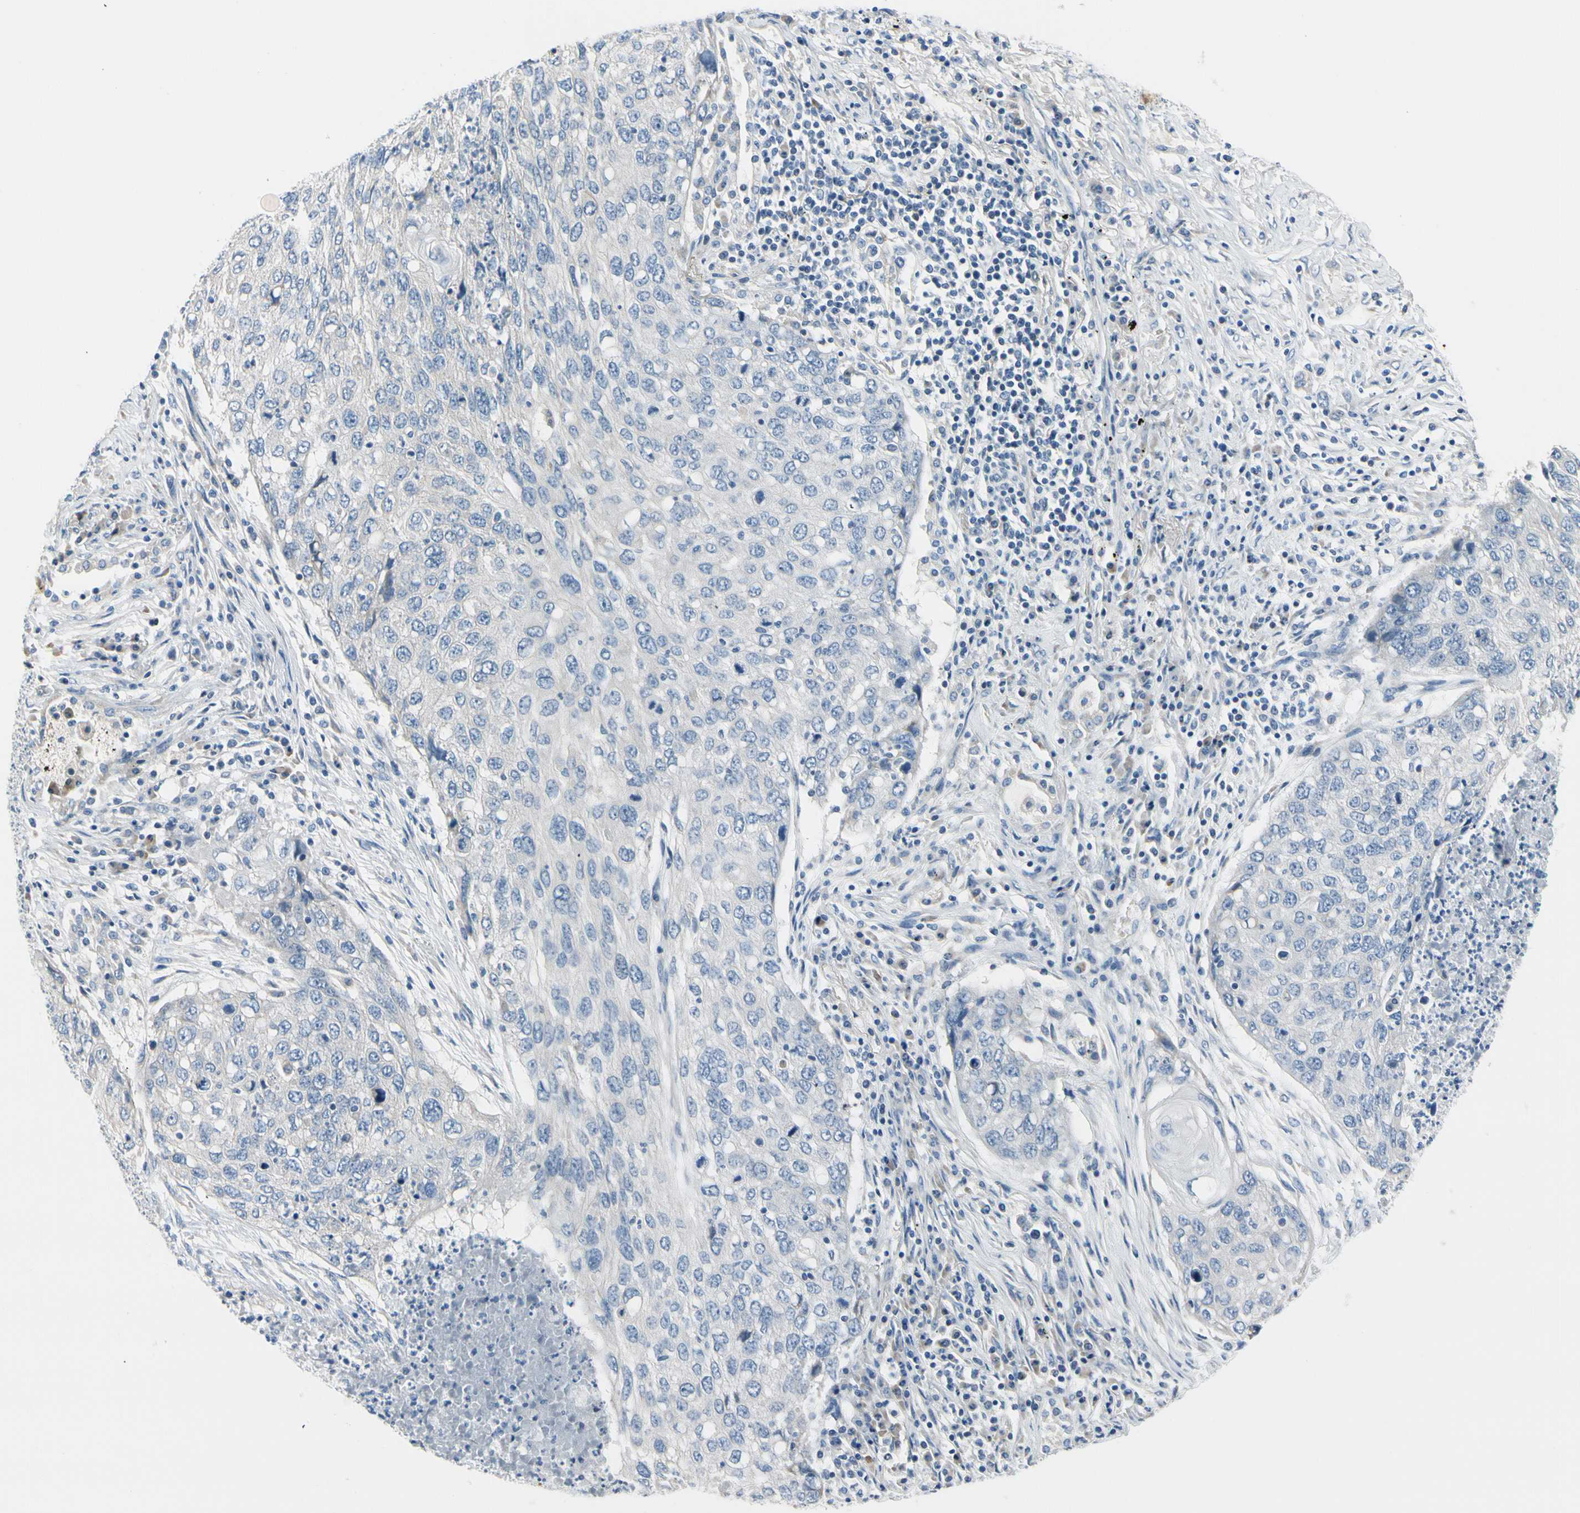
{"staining": {"intensity": "negative", "quantity": "none", "location": "none"}, "tissue": "lung cancer", "cell_type": "Tumor cells", "image_type": "cancer", "snomed": [{"axis": "morphology", "description": "Squamous cell carcinoma, NOS"}, {"axis": "topography", "description": "Lung"}], "caption": "An immunohistochemistry (IHC) photomicrograph of squamous cell carcinoma (lung) is shown. There is no staining in tumor cells of squamous cell carcinoma (lung).", "gene": "FCER2", "patient": {"sex": "female", "age": 63}}